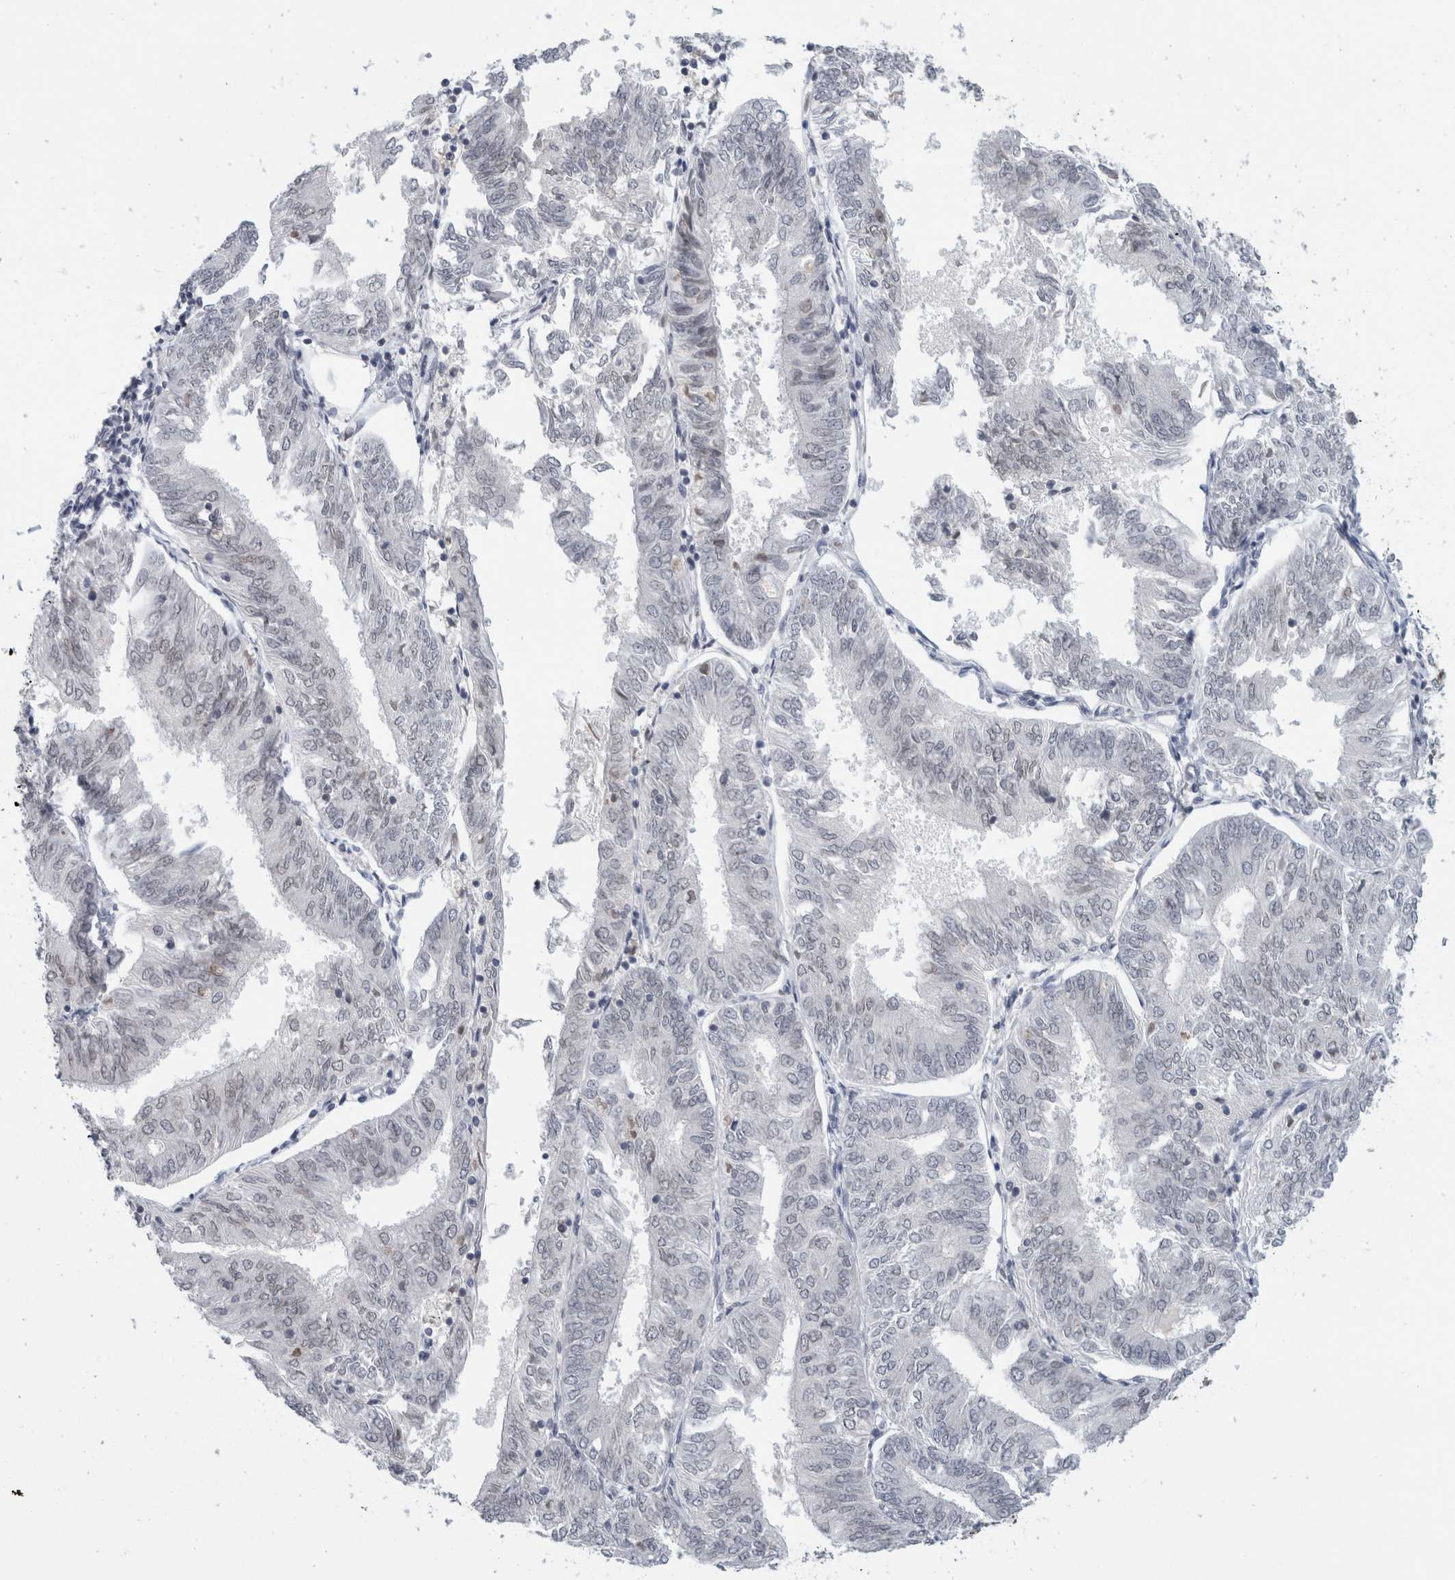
{"staining": {"intensity": "negative", "quantity": "none", "location": "none"}, "tissue": "endometrial cancer", "cell_type": "Tumor cells", "image_type": "cancer", "snomed": [{"axis": "morphology", "description": "Adenocarcinoma, NOS"}, {"axis": "topography", "description": "Endometrium"}], "caption": "DAB immunohistochemical staining of endometrial adenocarcinoma displays no significant expression in tumor cells. Nuclei are stained in blue.", "gene": "ZNF770", "patient": {"sex": "female", "age": 58}}